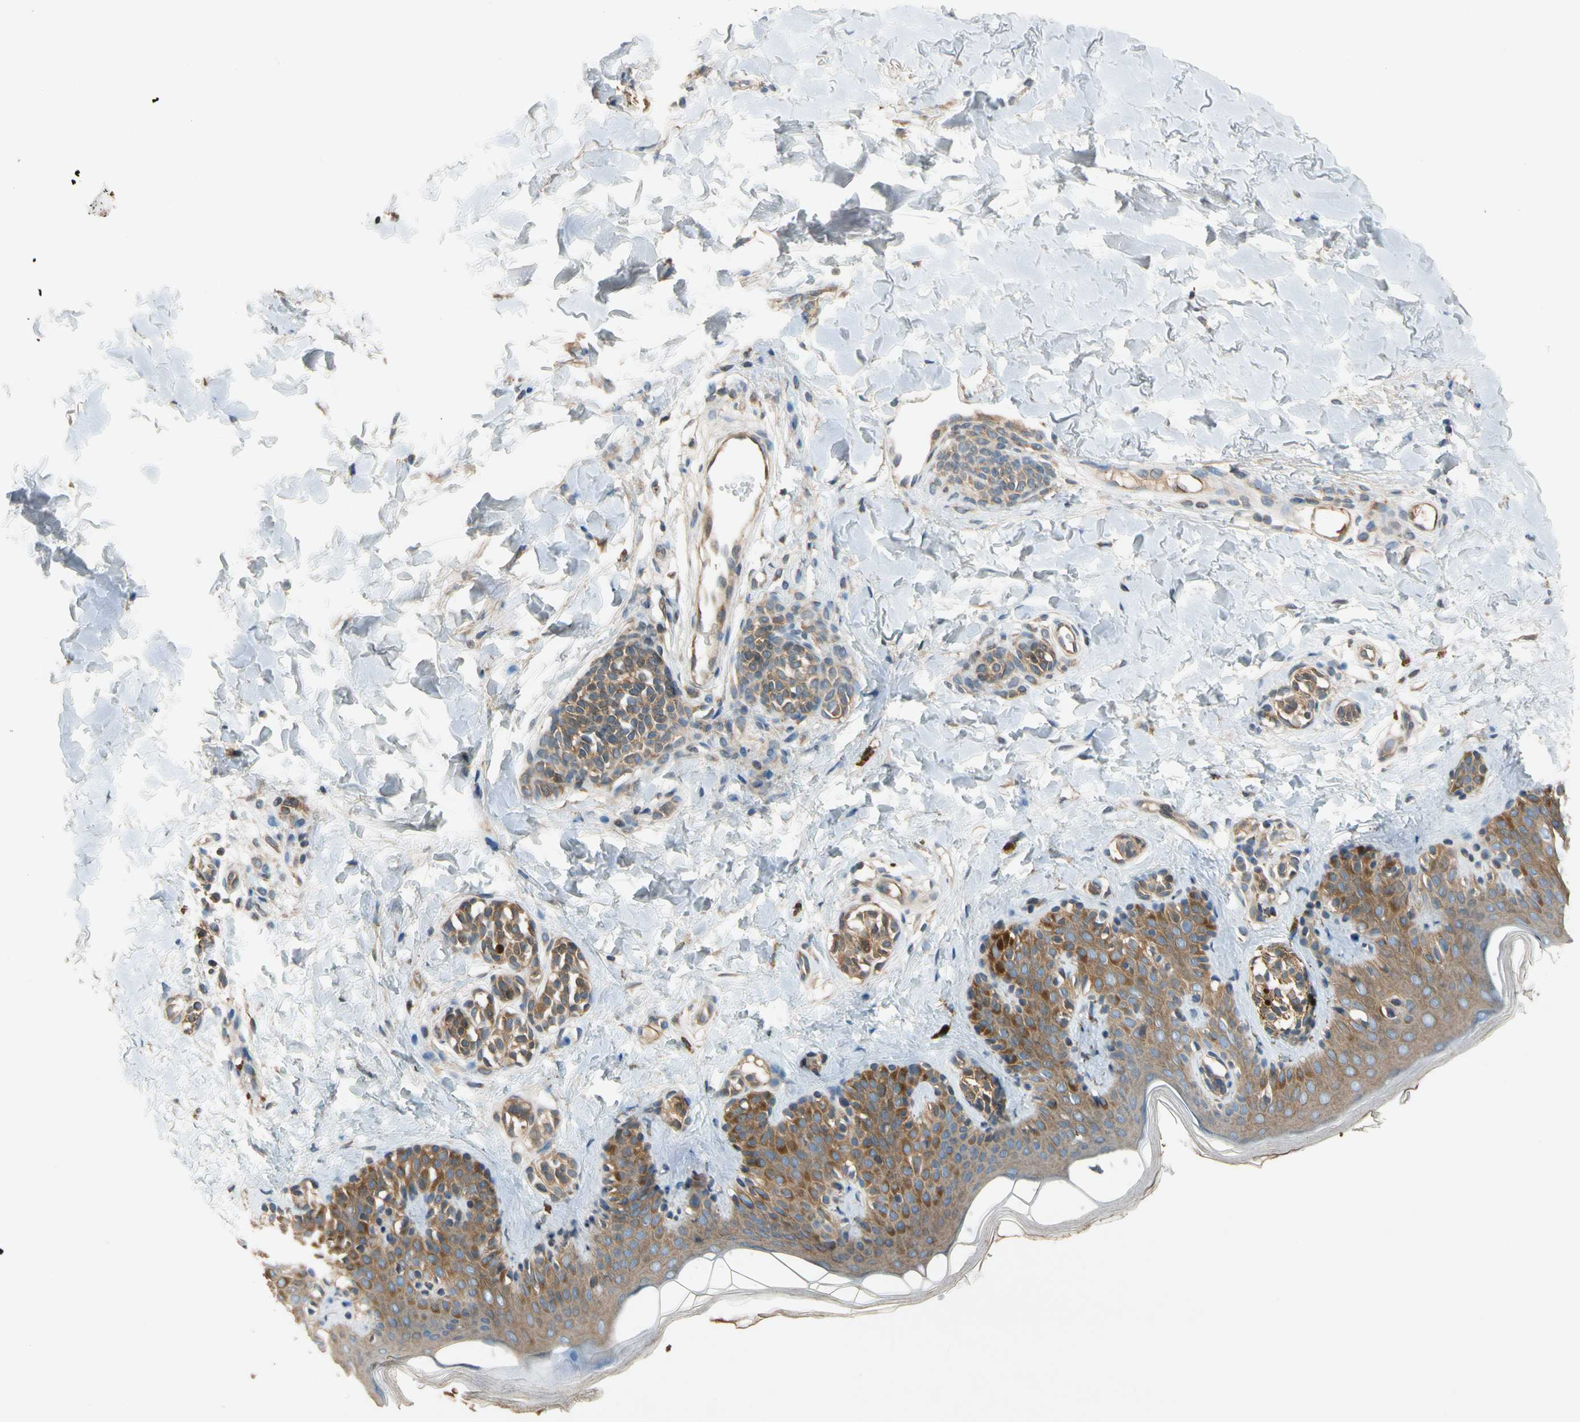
{"staining": {"intensity": "negative", "quantity": "none", "location": "none"}, "tissue": "skin", "cell_type": "Fibroblasts", "image_type": "normal", "snomed": [{"axis": "morphology", "description": "Normal tissue, NOS"}, {"axis": "topography", "description": "Skin"}], "caption": "DAB (3,3'-diaminobenzidine) immunohistochemical staining of benign human skin displays no significant expression in fibroblasts. (Stains: DAB (3,3'-diaminobenzidine) immunohistochemistry (IHC) with hematoxylin counter stain, Microscopy: brightfield microscopy at high magnification).", "gene": "USP12", "patient": {"sex": "male", "age": 16}}